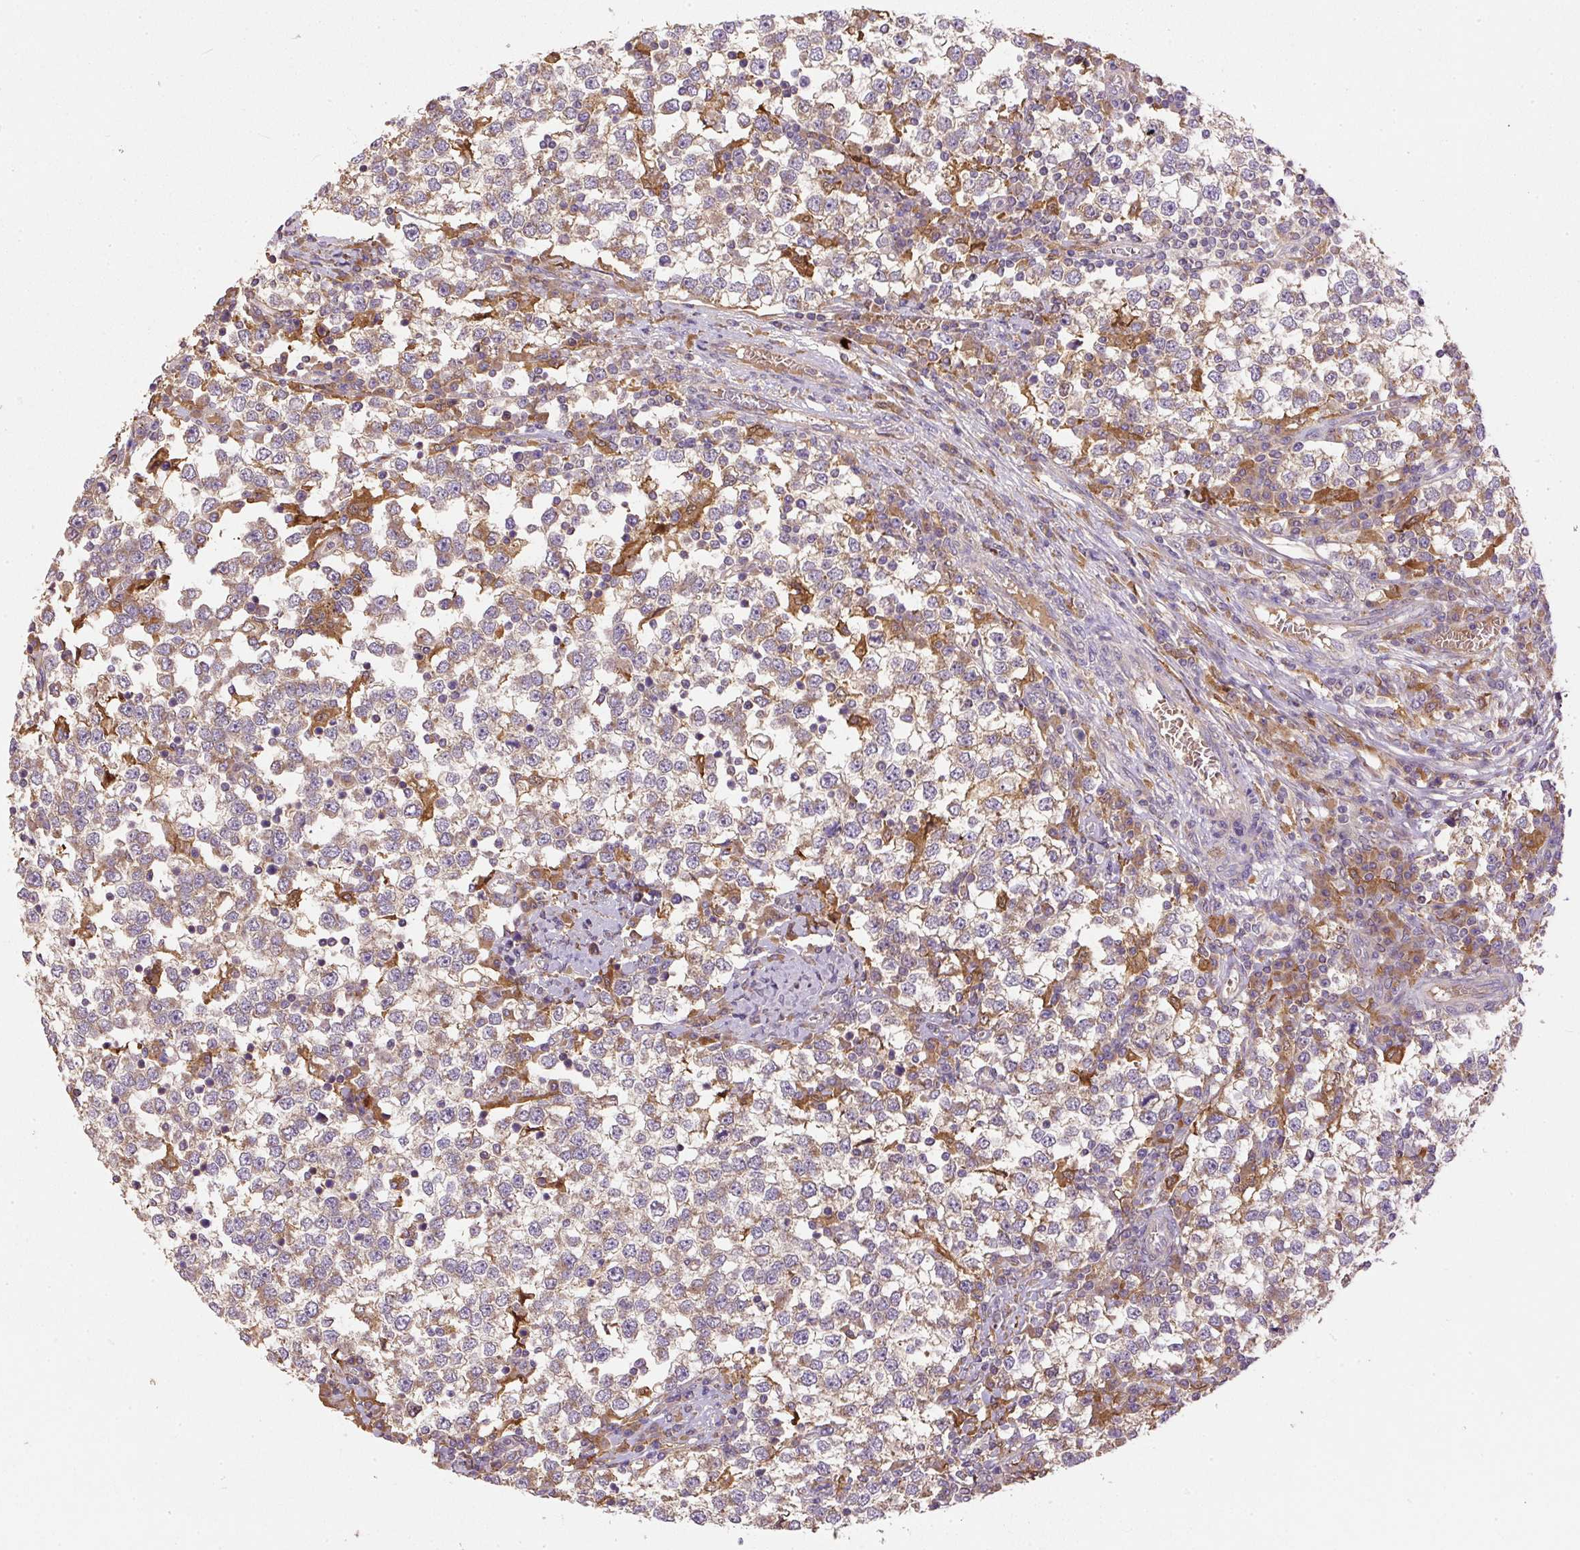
{"staining": {"intensity": "weak", "quantity": "<25%", "location": "cytoplasmic/membranous"}, "tissue": "testis cancer", "cell_type": "Tumor cells", "image_type": "cancer", "snomed": [{"axis": "morphology", "description": "Seminoma, NOS"}, {"axis": "topography", "description": "Testis"}], "caption": "Immunohistochemistry (IHC) micrograph of neoplastic tissue: testis cancer (seminoma) stained with DAB reveals no significant protein staining in tumor cells.", "gene": "DAPK1", "patient": {"sex": "male", "age": 65}}